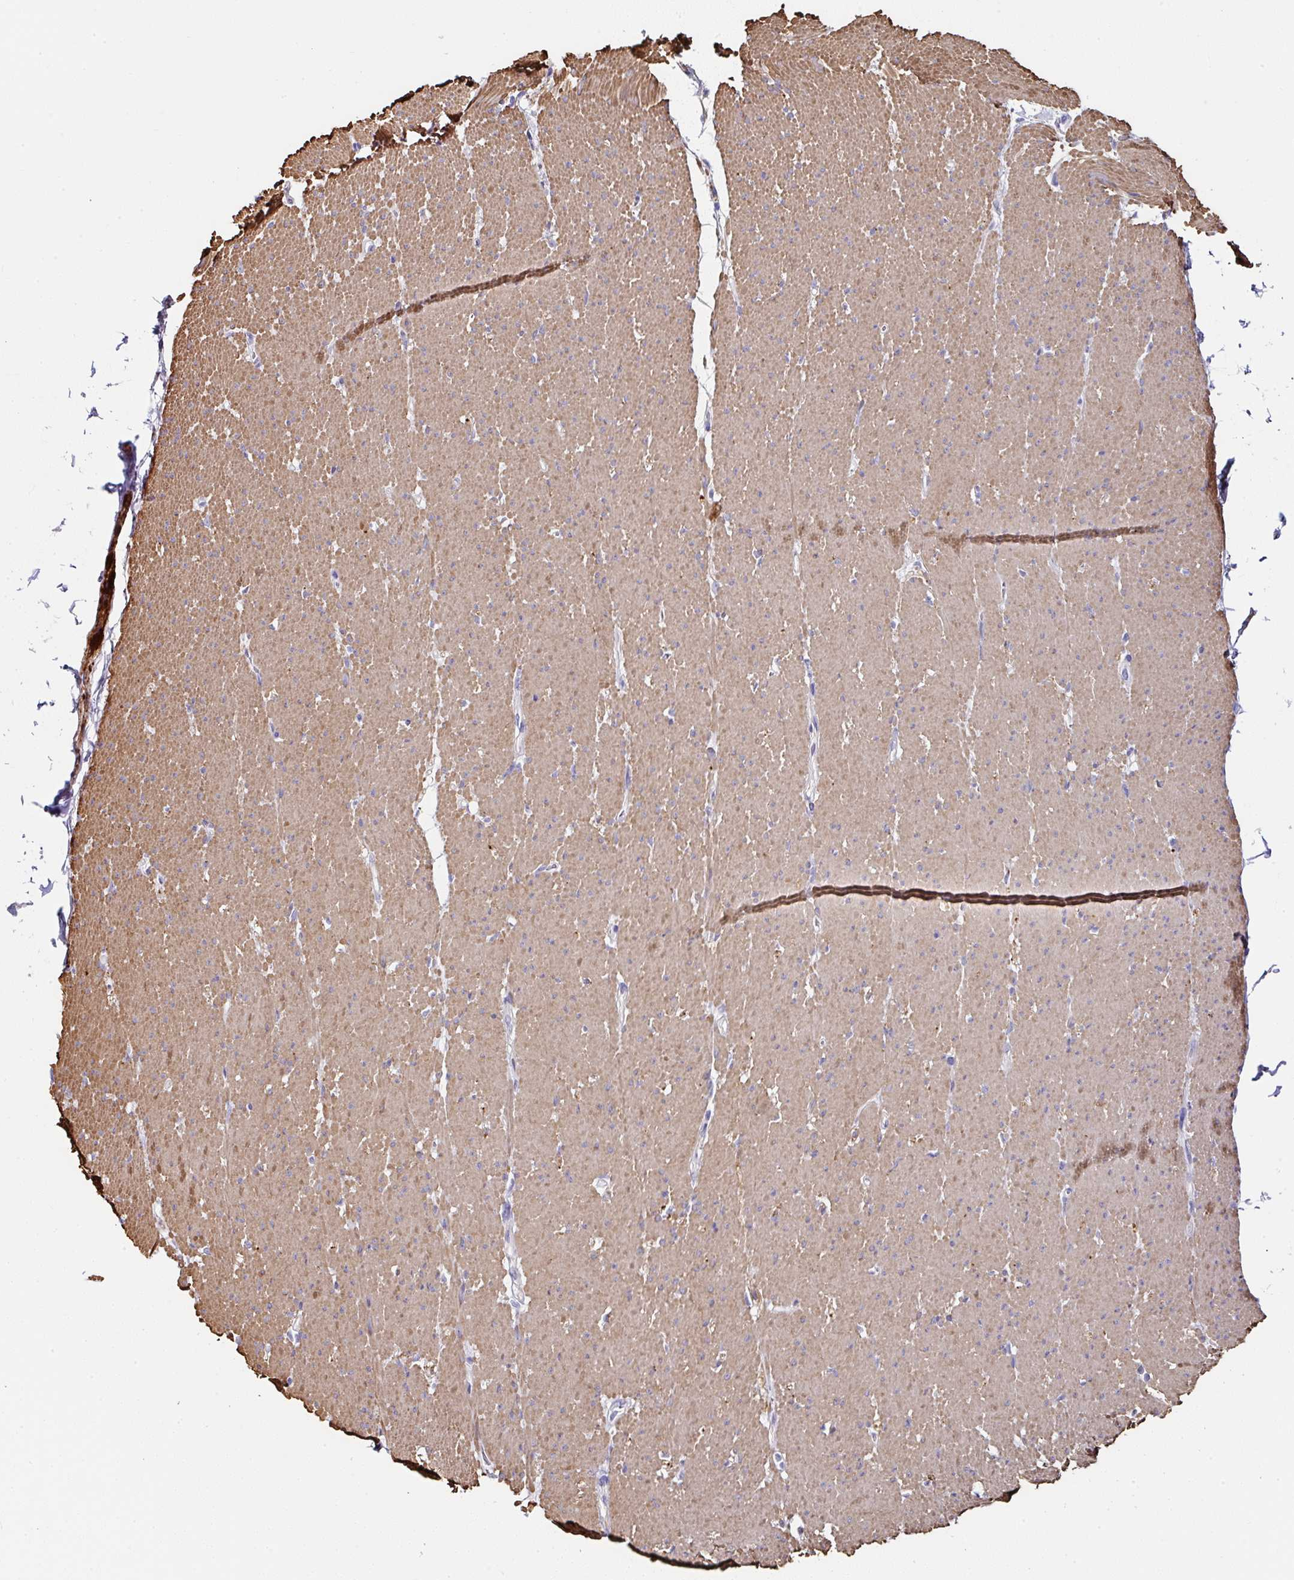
{"staining": {"intensity": "moderate", "quantity": "25%-75%", "location": "cytoplasmic/membranous"}, "tissue": "smooth muscle", "cell_type": "Smooth muscle cells", "image_type": "normal", "snomed": [{"axis": "morphology", "description": "Normal tissue, NOS"}, {"axis": "topography", "description": "Smooth muscle"}, {"axis": "topography", "description": "Rectum"}], "caption": "Immunohistochemical staining of benign smooth muscle reveals 25%-75% levels of moderate cytoplasmic/membranous protein staining in about 25%-75% of smooth muscle cells.", "gene": "PPFIA4", "patient": {"sex": "male", "age": 53}}